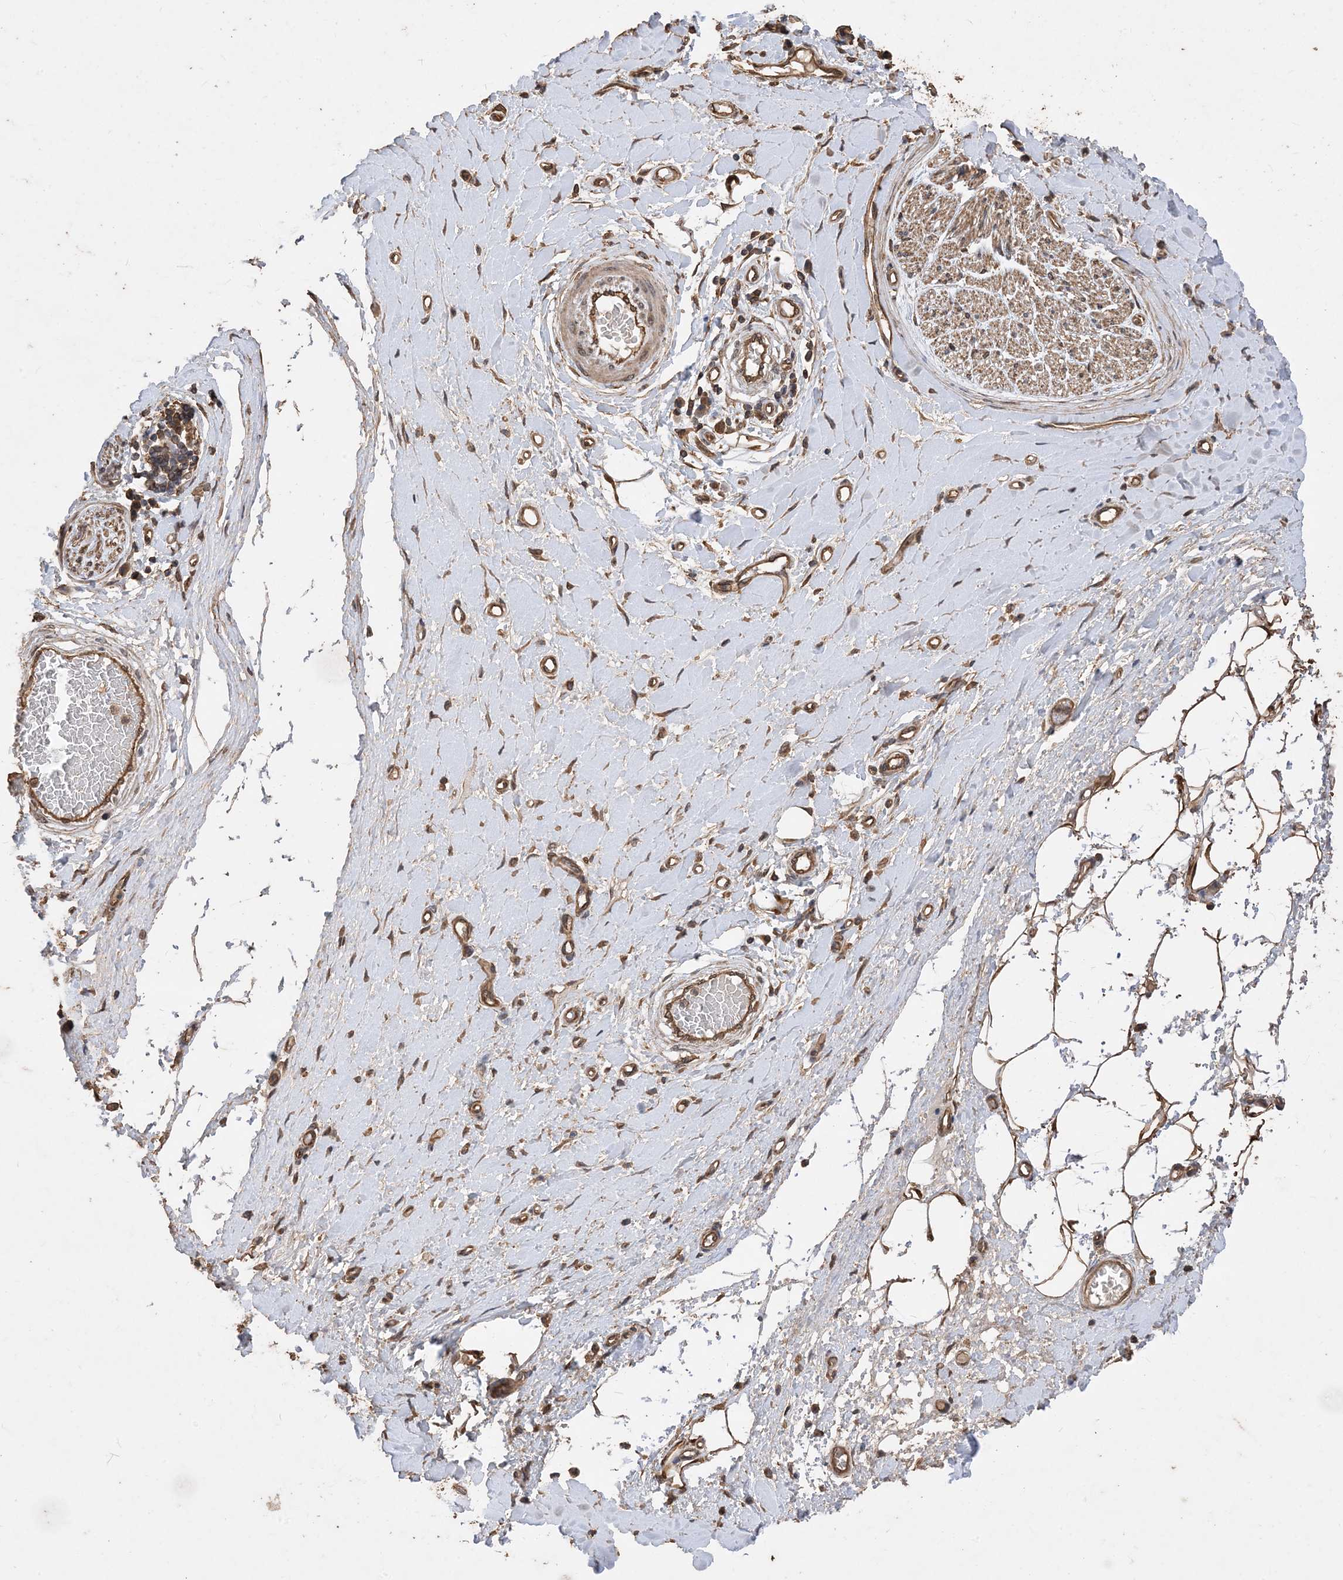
{"staining": {"intensity": "strong", "quantity": ">75%", "location": "cytoplasmic/membranous"}, "tissue": "adipose tissue", "cell_type": "Adipocytes", "image_type": "normal", "snomed": [{"axis": "morphology", "description": "Normal tissue, NOS"}, {"axis": "morphology", "description": "Adenocarcinoma, NOS"}, {"axis": "topography", "description": "Esophagus"}, {"axis": "topography", "description": "Stomach, upper"}, {"axis": "topography", "description": "Peripheral nerve tissue"}], "caption": "Brown immunohistochemical staining in benign human adipose tissue shows strong cytoplasmic/membranous positivity in approximately >75% of adipocytes.", "gene": "ZKSCAN5", "patient": {"sex": "male", "age": 62}}